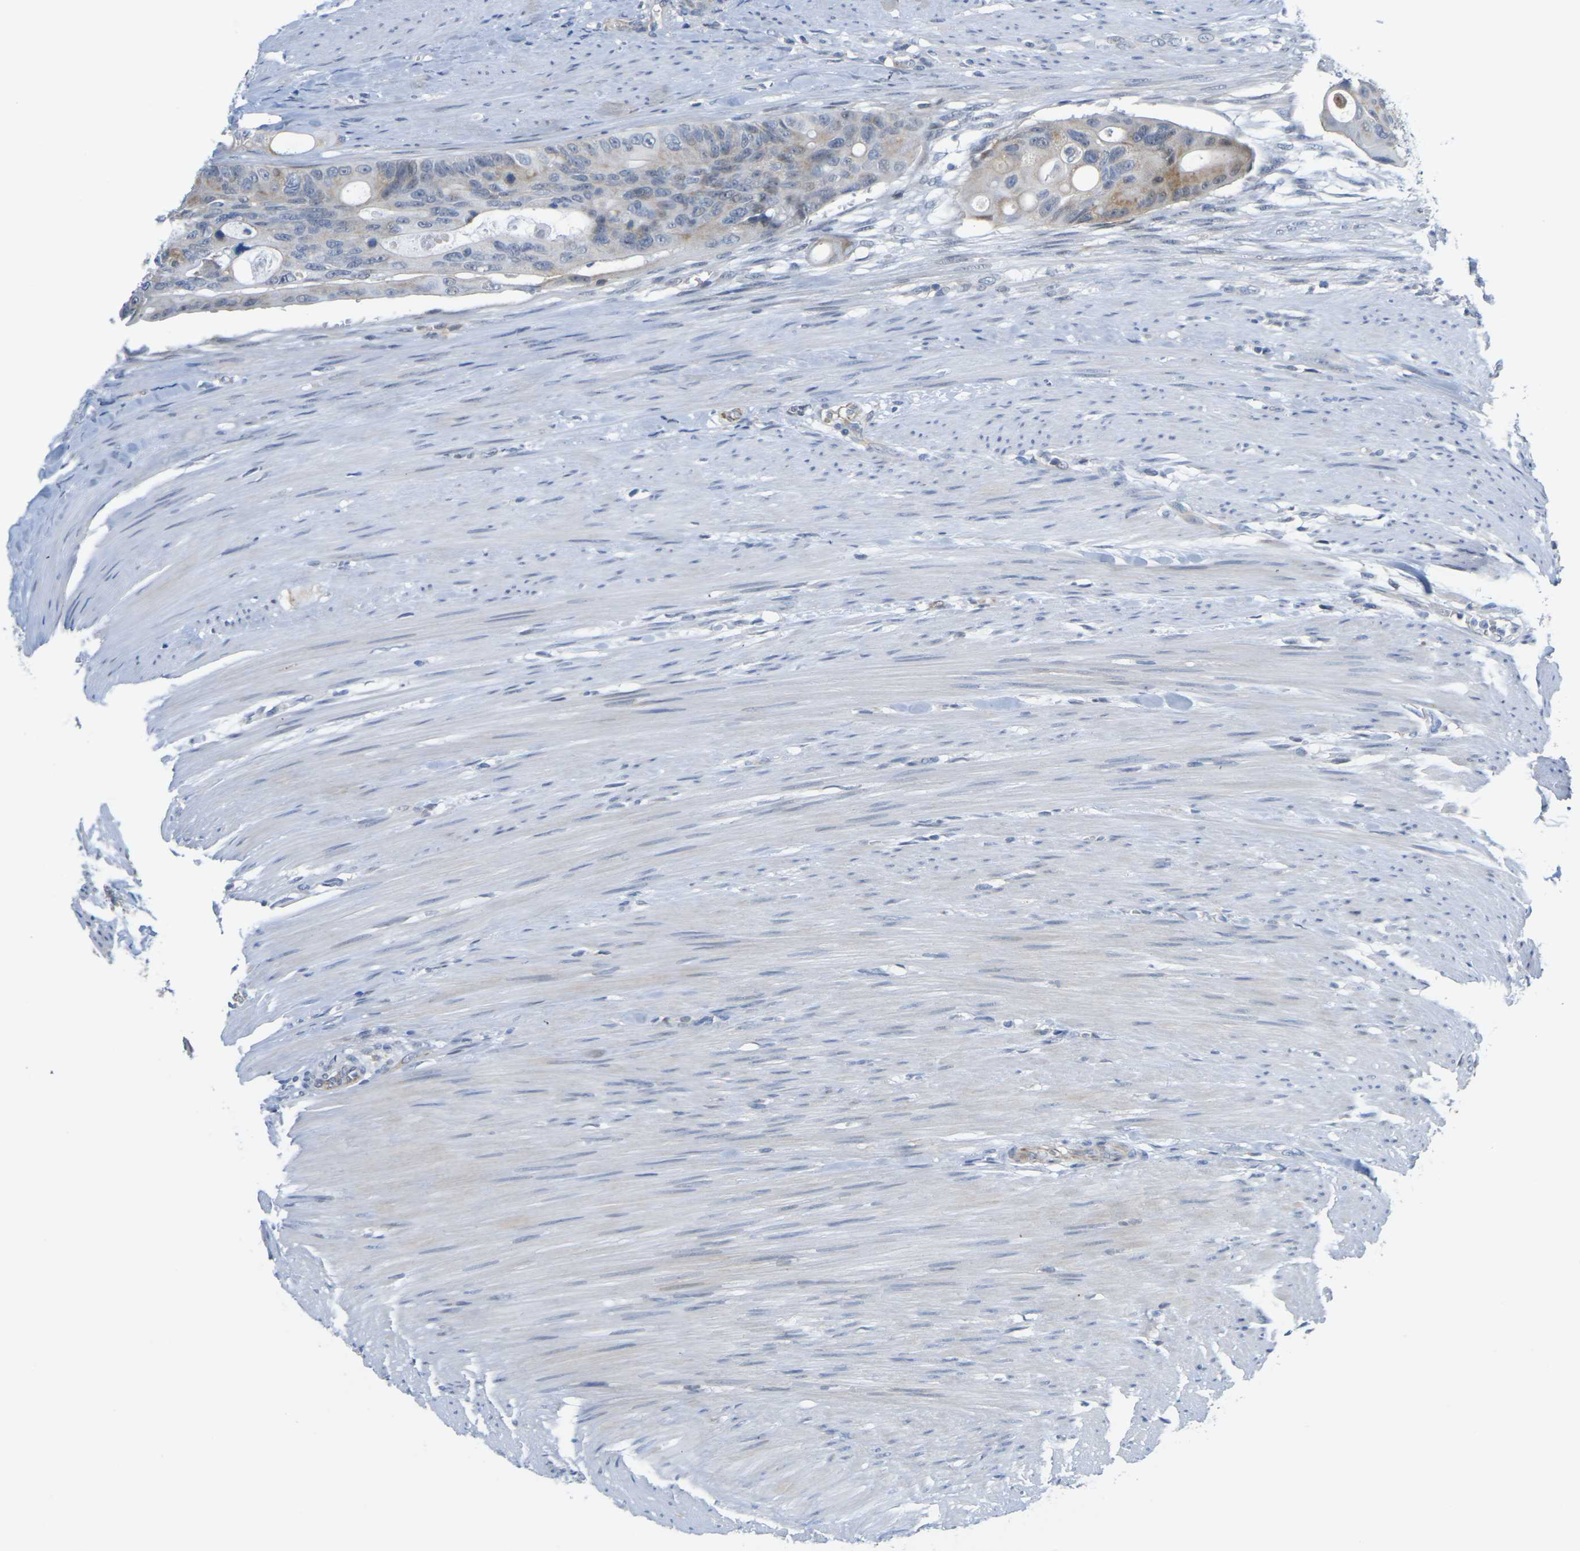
{"staining": {"intensity": "moderate", "quantity": "<25%", "location": "cytoplasmic/membranous"}, "tissue": "colorectal cancer", "cell_type": "Tumor cells", "image_type": "cancer", "snomed": [{"axis": "morphology", "description": "Adenocarcinoma, NOS"}, {"axis": "topography", "description": "Colon"}], "caption": "This image shows immunohistochemistry staining of colorectal adenocarcinoma, with low moderate cytoplasmic/membranous expression in about <25% of tumor cells.", "gene": "OTOF", "patient": {"sex": "female", "age": 57}}